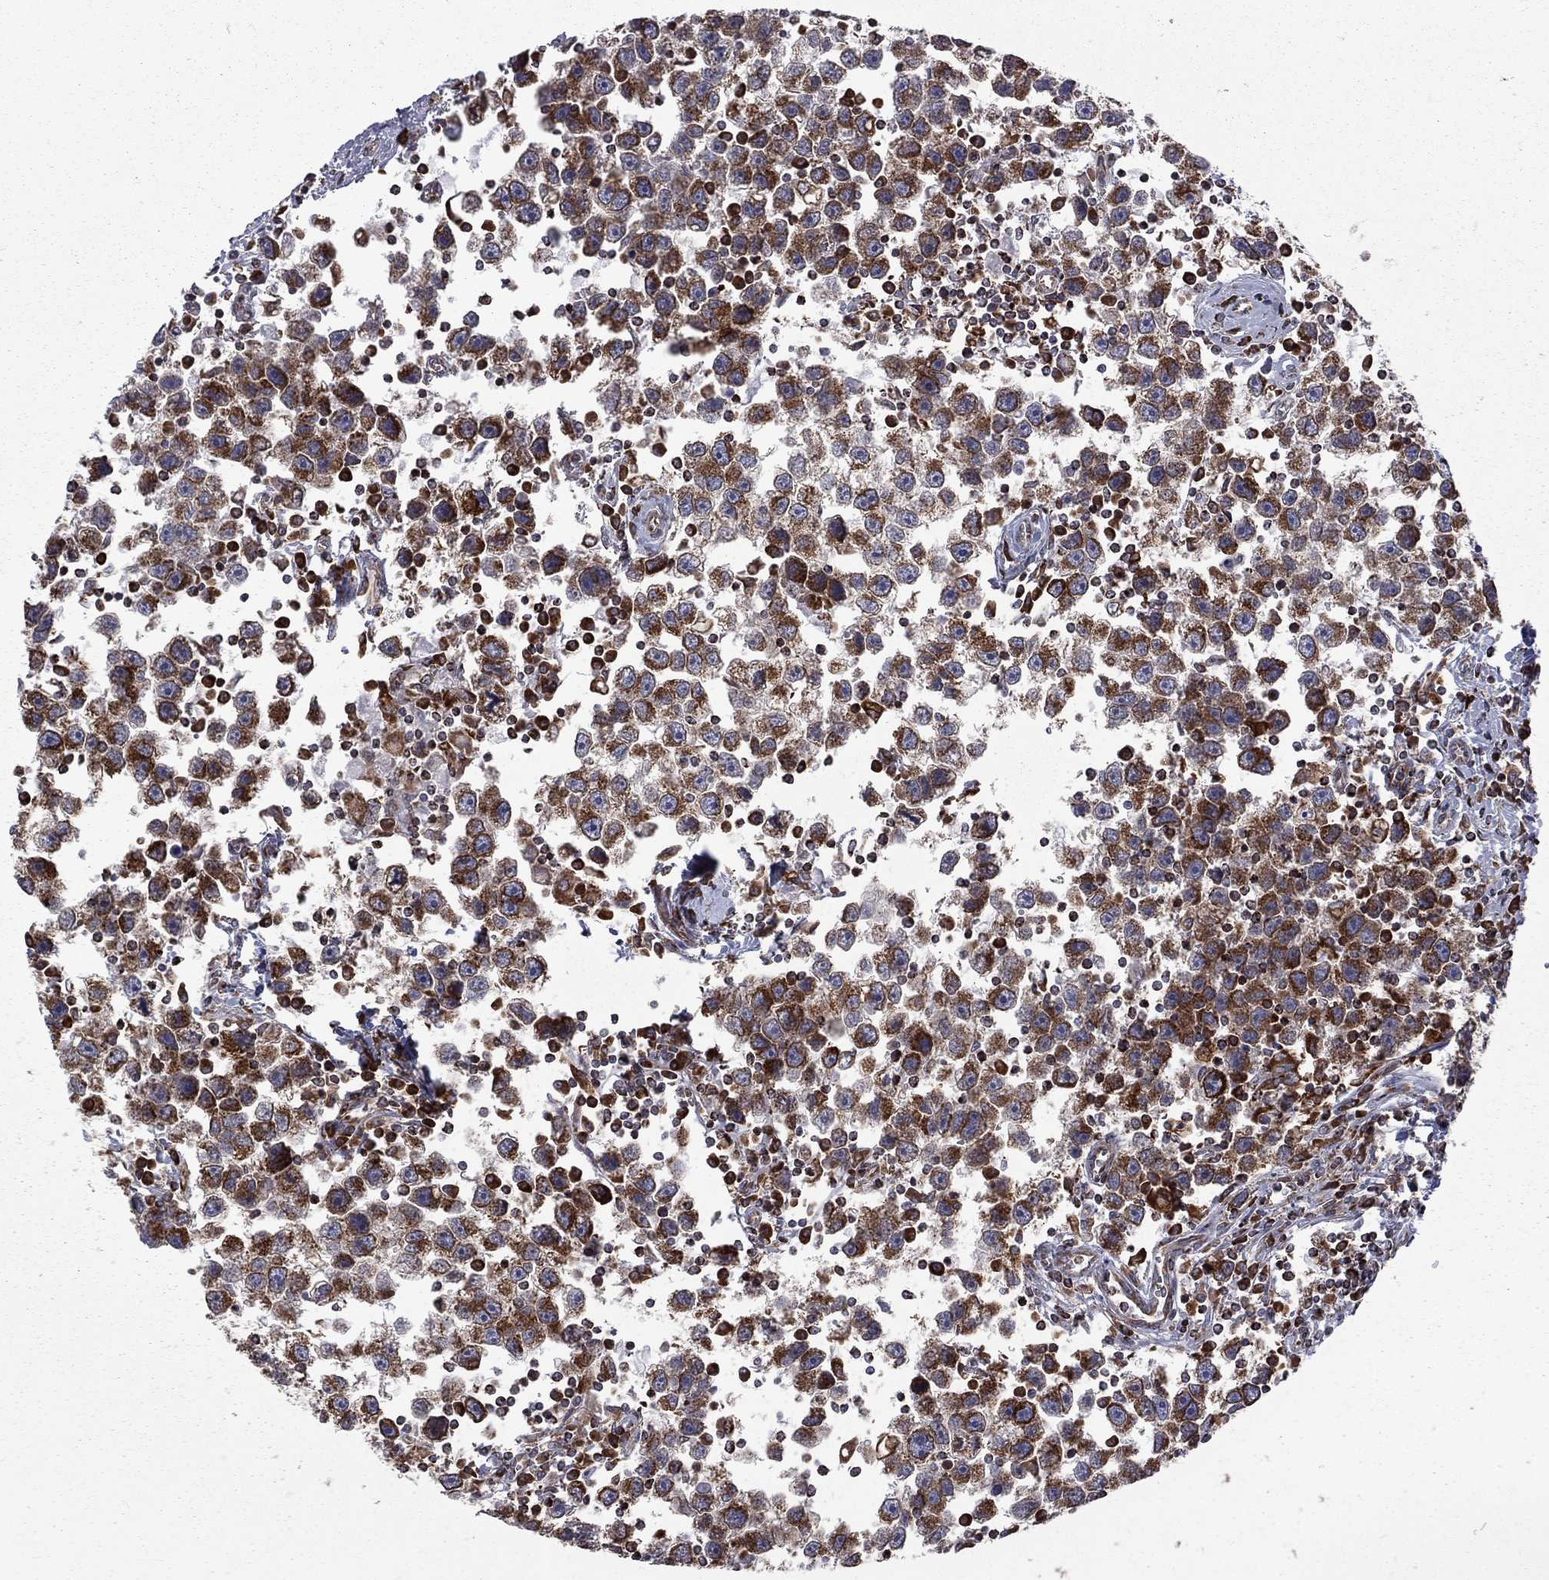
{"staining": {"intensity": "strong", "quantity": ">75%", "location": "cytoplasmic/membranous"}, "tissue": "testis cancer", "cell_type": "Tumor cells", "image_type": "cancer", "snomed": [{"axis": "morphology", "description": "Seminoma, NOS"}, {"axis": "topography", "description": "Testis"}], "caption": "Strong cytoplasmic/membranous expression for a protein is identified in about >75% of tumor cells of seminoma (testis) using immunohistochemistry.", "gene": "CLPTM1", "patient": {"sex": "male", "age": 30}}